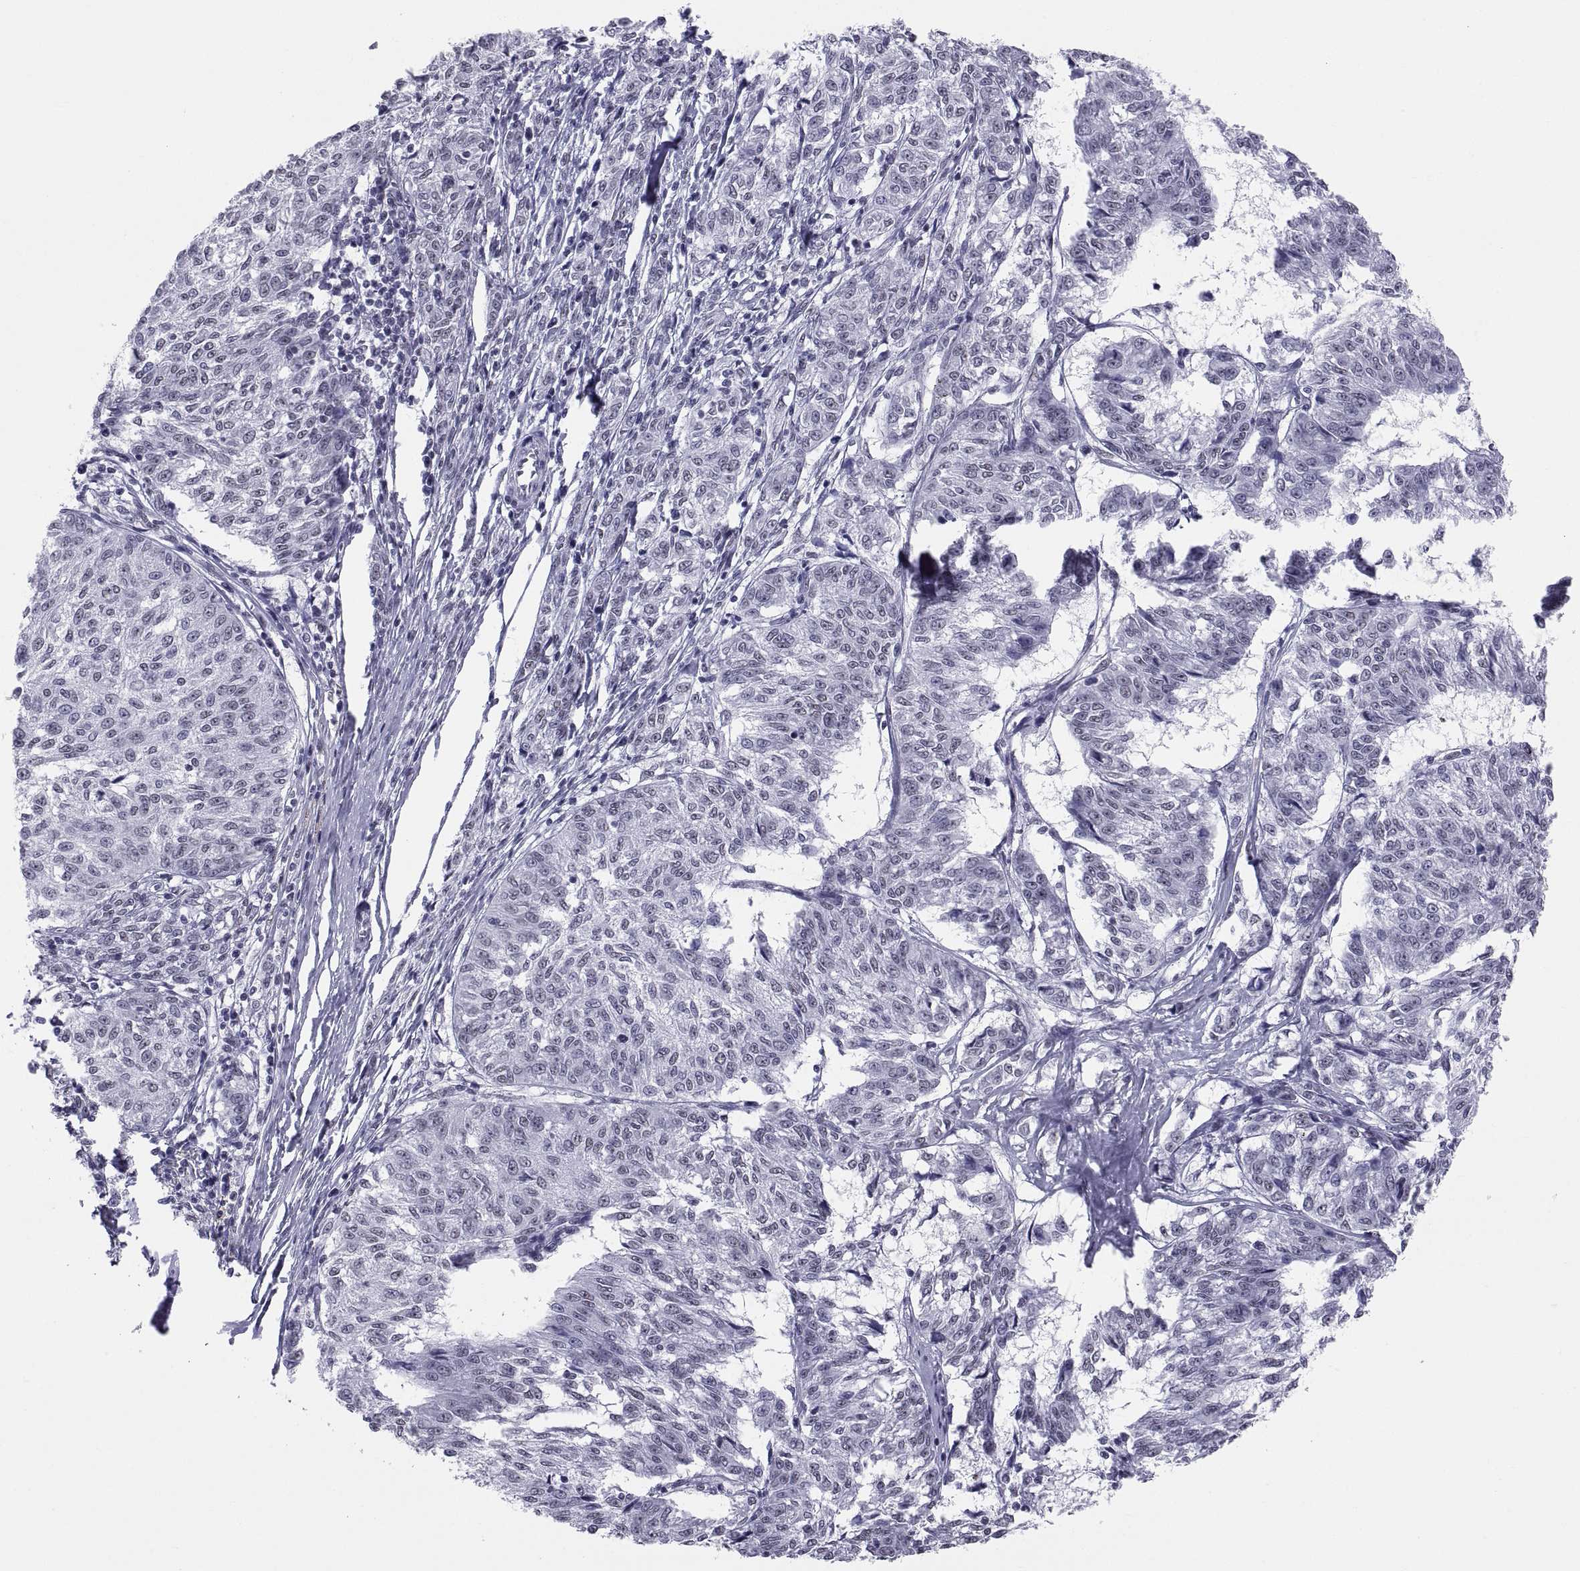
{"staining": {"intensity": "negative", "quantity": "none", "location": "none"}, "tissue": "melanoma", "cell_type": "Tumor cells", "image_type": "cancer", "snomed": [{"axis": "morphology", "description": "Malignant melanoma, NOS"}, {"axis": "topography", "description": "Skin"}], "caption": "A photomicrograph of malignant melanoma stained for a protein exhibits no brown staining in tumor cells.", "gene": "NEUROD6", "patient": {"sex": "female", "age": 72}}